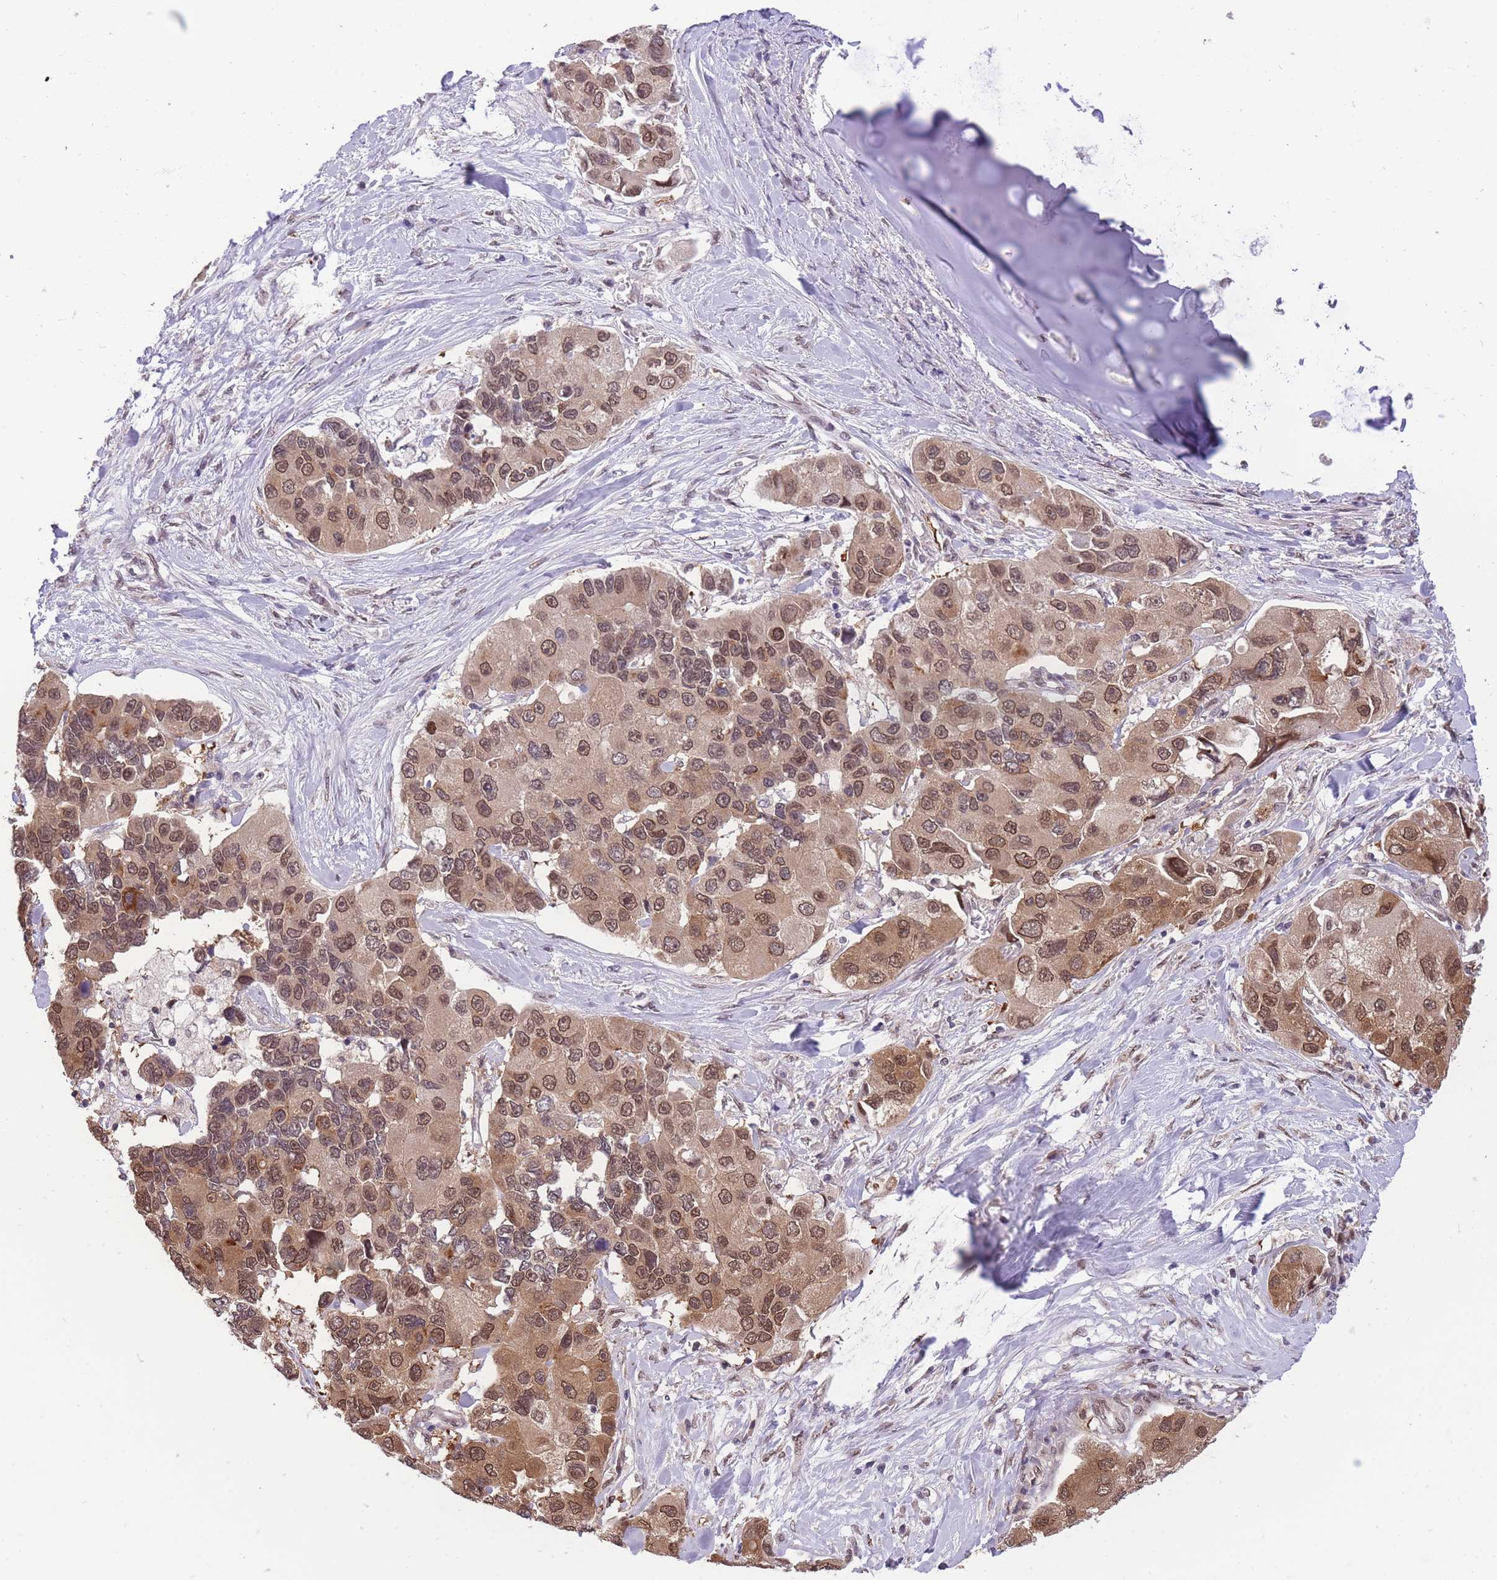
{"staining": {"intensity": "moderate", "quantity": ">75%", "location": "cytoplasmic/membranous,nuclear"}, "tissue": "lung cancer", "cell_type": "Tumor cells", "image_type": "cancer", "snomed": [{"axis": "morphology", "description": "Adenocarcinoma, NOS"}, {"axis": "topography", "description": "Lung"}], "caption": "Moderate cytoplasmic/membranous and nuclear staining is identified in approximately >75% of tumor cells in adenocarcinoma (lung).", "gene": "CDIP1", "patient": {"sex": "female", "age": 54}}